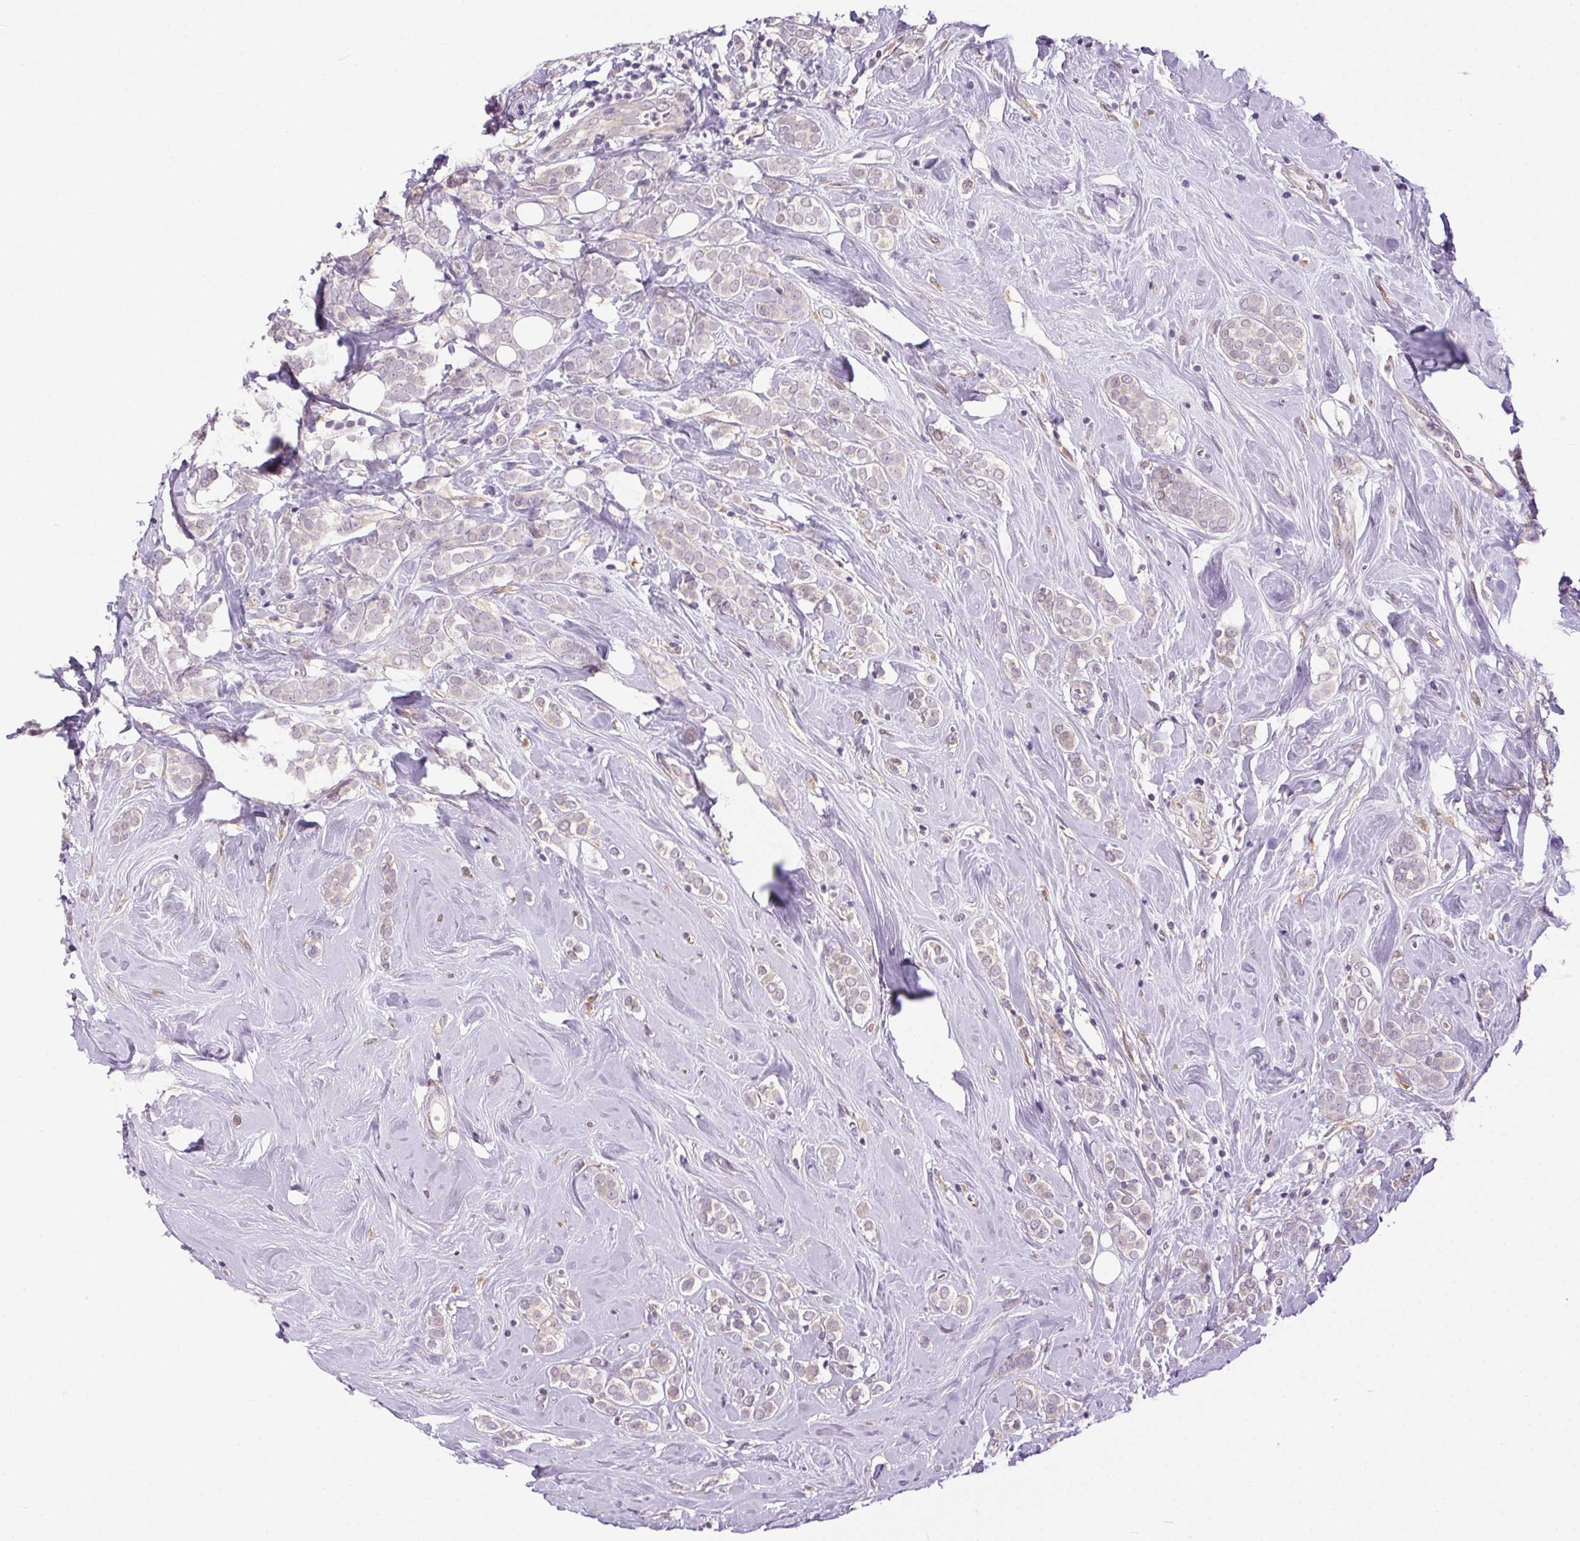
{"staining": {"intensity": "negative", "quantity": "none", "location": "none"}, "tissue": "breast cancer", "cell_type": "Tumor cells", "image_type": "cancer", "snomed": [{"axis": "morphology", "description": "Lobular carcinoma"}, {"axis": "topography", "description": "Breast"}], "caption": "Immunohistochemistry (IHC) micrograph of human breast cancer (lobular carcinoma) stained for a protein (brown), which shows no staining in tumor cells. The staining is performed using DAB brown chromogen with nuclei counter-stained in using hematoxylin.", "gene": "SYT11", "patient": {"sex": "female", "age": 49}}